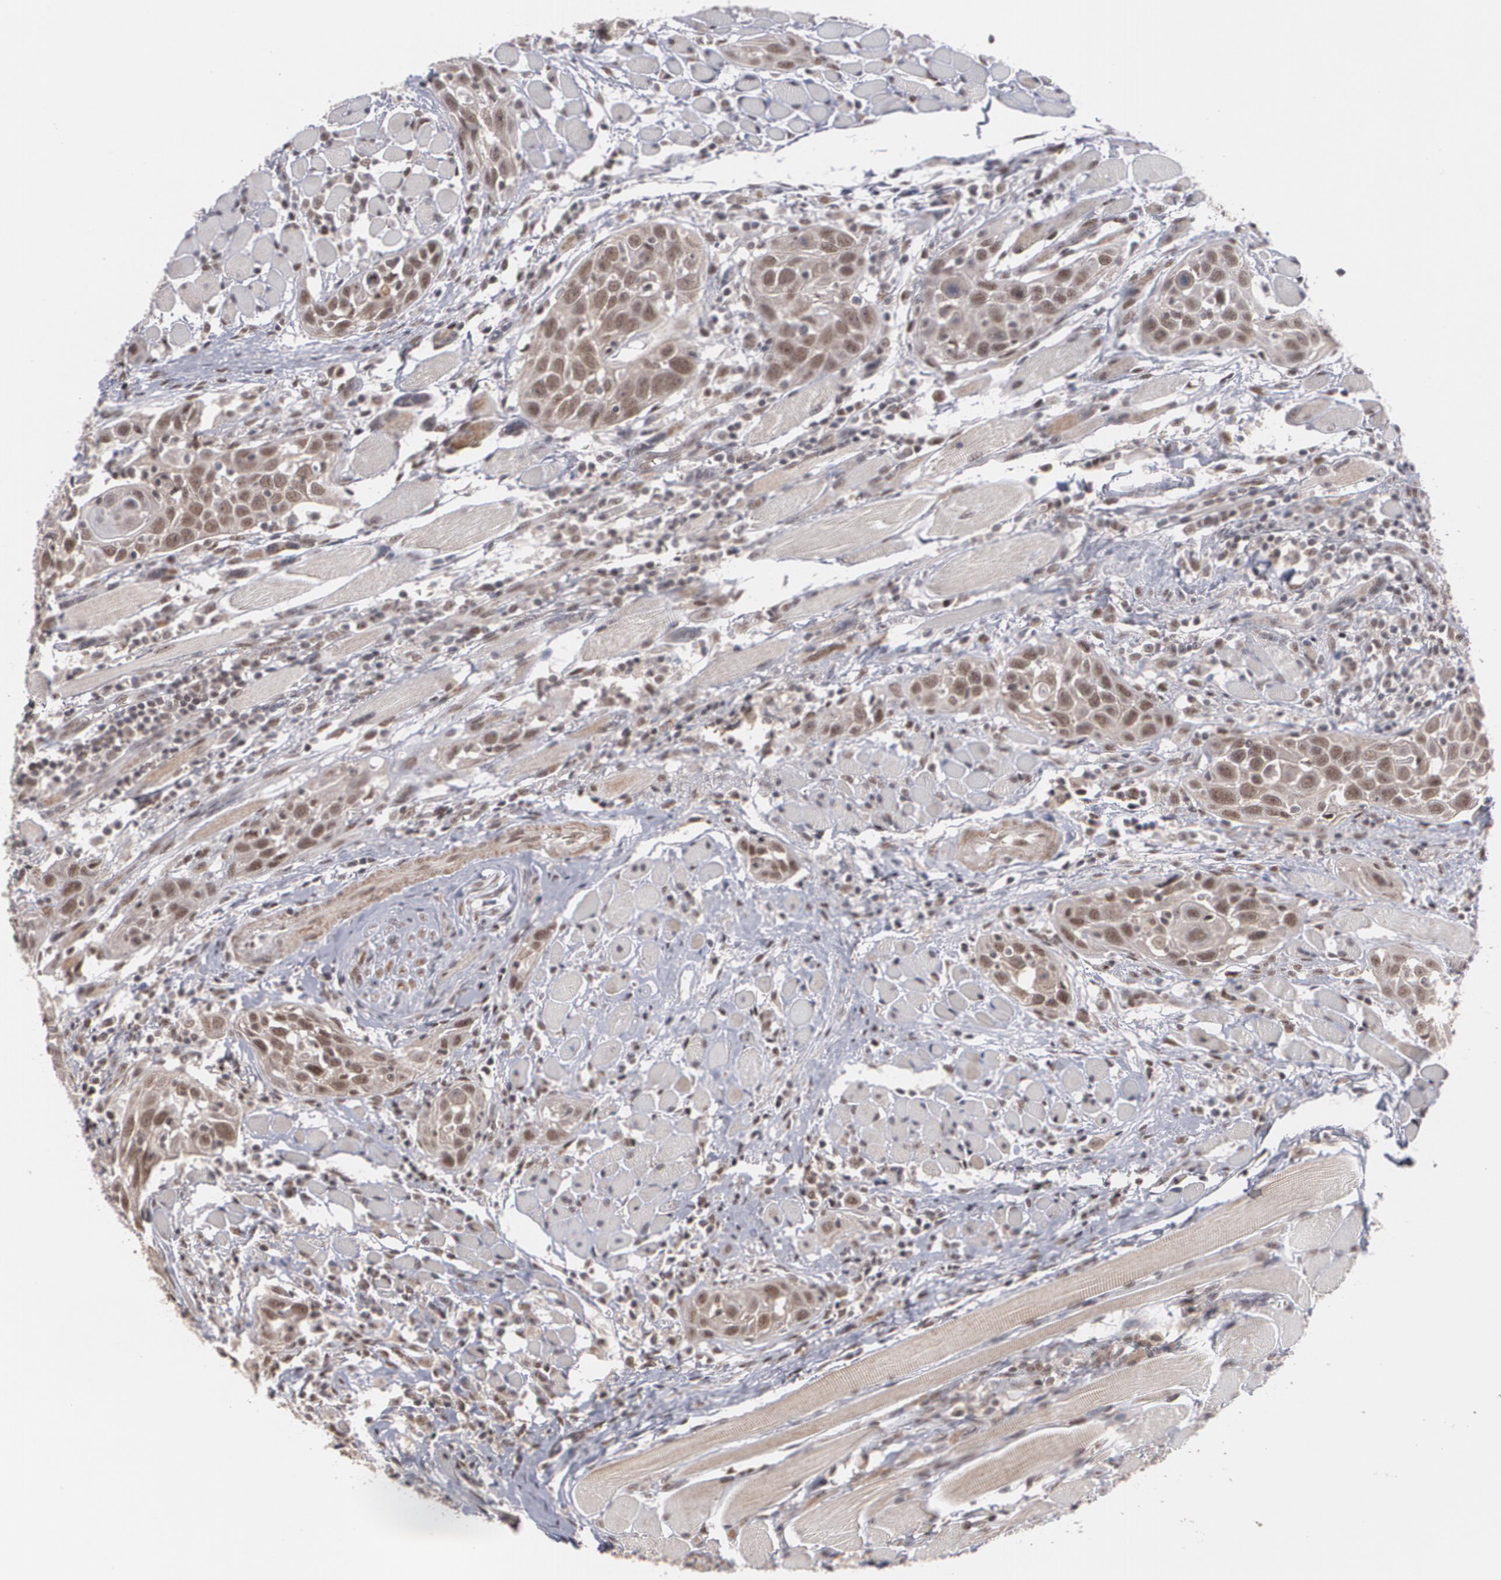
{"staining": {"intensity": "weak", "quantity": ">75%", "location": "nuclear"}, "tissue": "head and neck cancer", "cell_type": "Tumor cells", "image_type": "cancer", "snomed": [{"axis": "morphology", "description": "Squamous cell carcinoma, NOS"}, {"axis": "topography", "description": "Oral tissue"}, {"axis": "topography", "description": "Head-Neck"}], "caption": "Head and neck squamous cell carcinoma stained with a brown dye demonstrates weak nuclear positive expression in about >75% of tumor cells.", "gene": "ZNF234", "patient": {"sex": "female", "age": 50}}